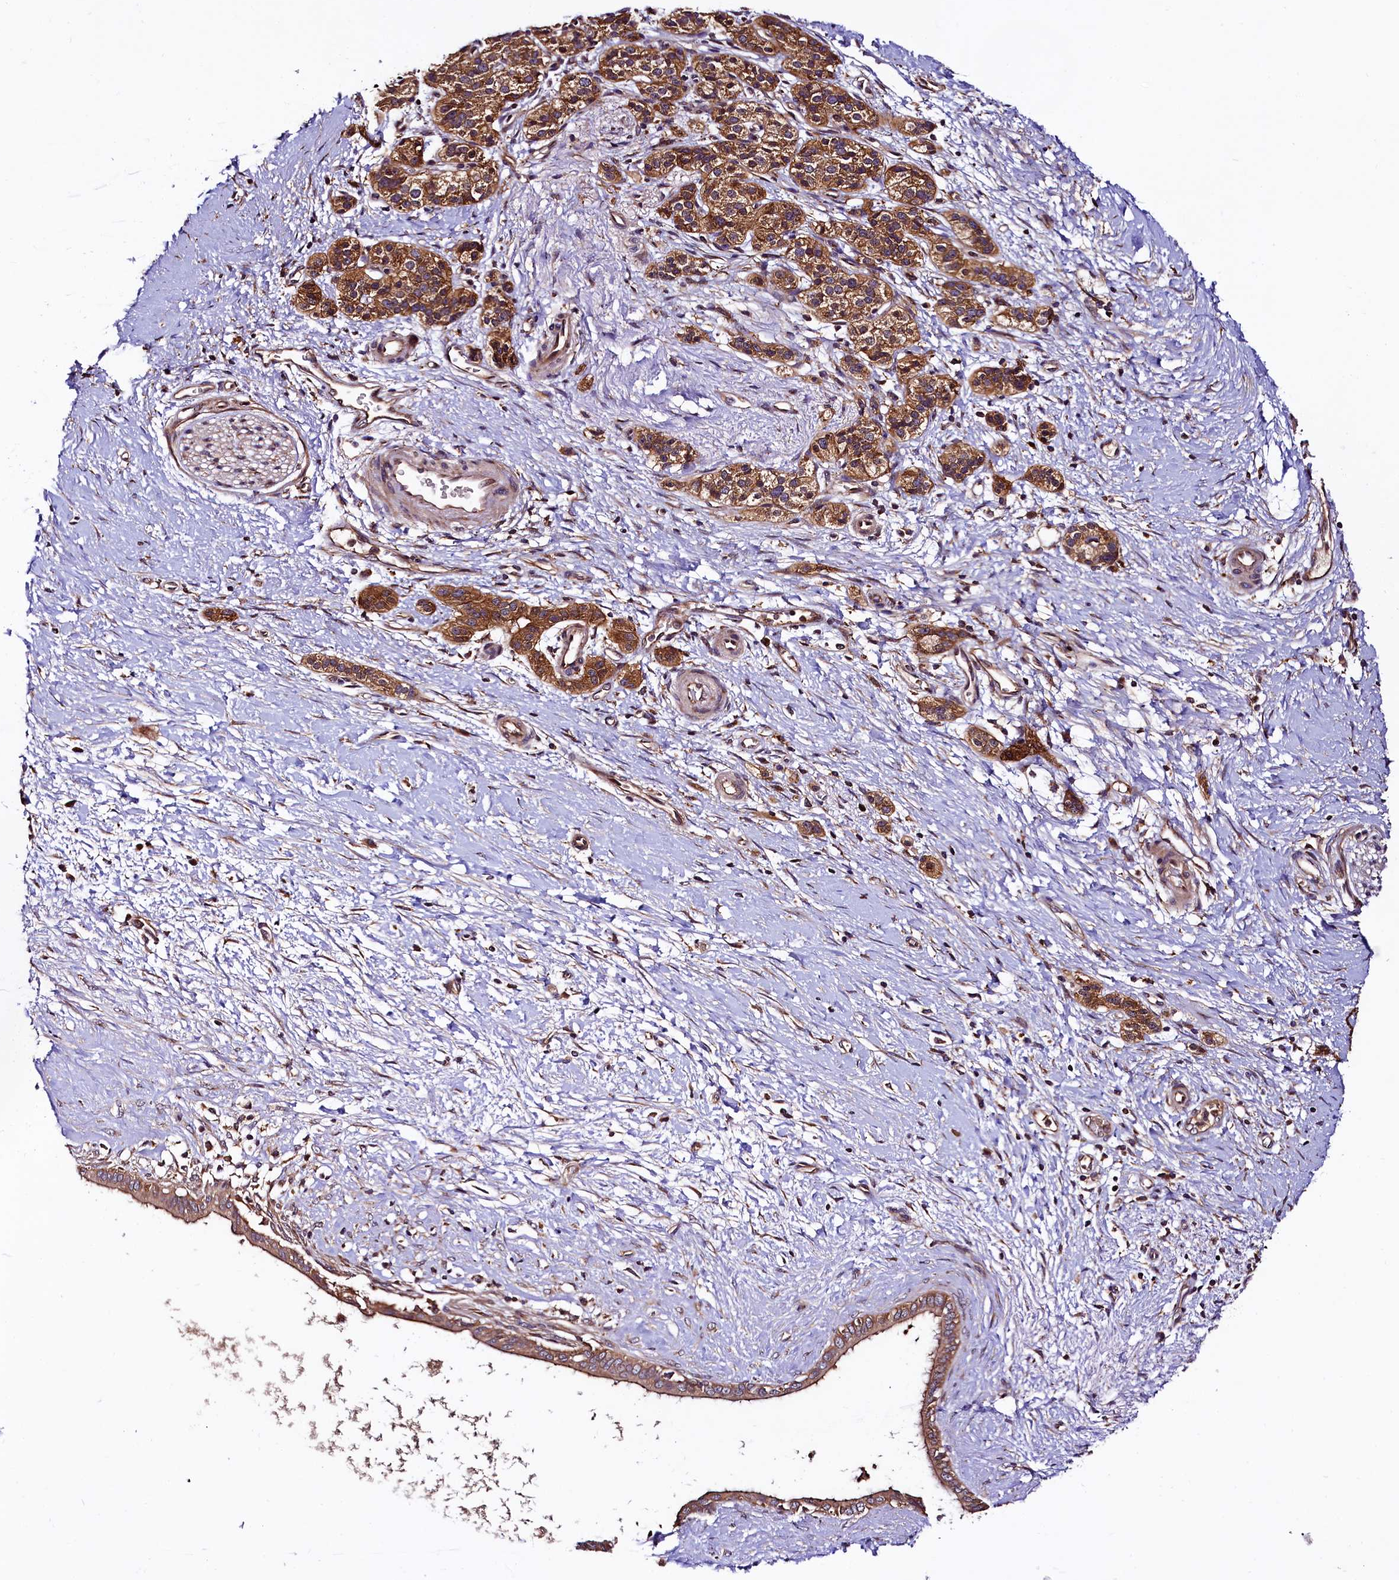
{"staining": {"intensity": "moderate", "quantity": ">75%", "location": "cytoplasmic/membranous"}, "tissue": "pancreatic cancer", "cell_type": "Tumor cells", "image_type": "cancer", "snomed": [{"axis": "morphology", "description": "Adenocarcinoma, NOS"}, {"axis": "topography", "description": "Pancreas"}], "caption": "This is an image of IHC staining of pancreatic cancer, which shows moderate expression in the cytoplasmic/membranous of tumor cells.", "gene": "VPS35", "patient": {"sex": "male", "age": 50}}